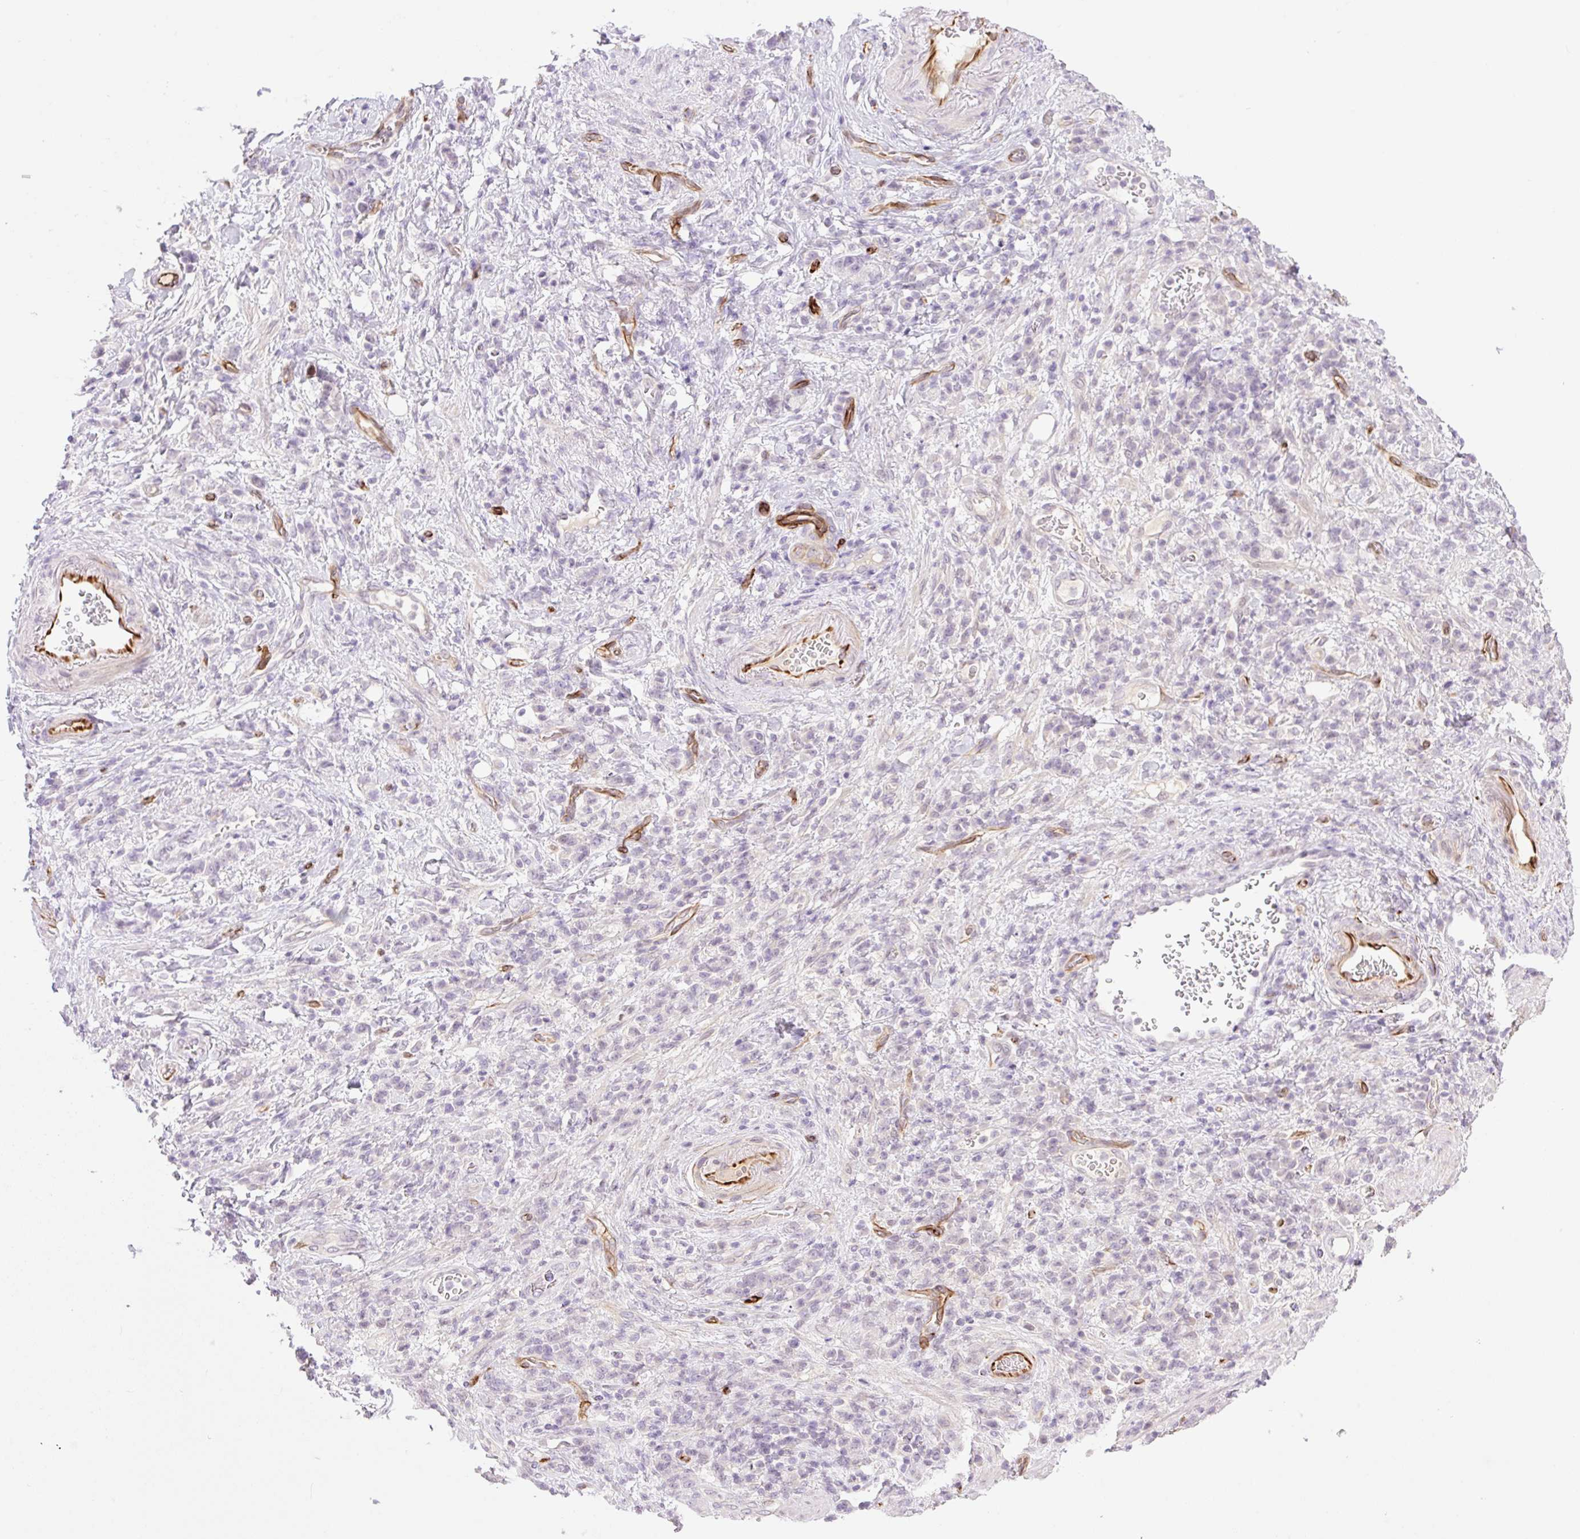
{"staining": {"intensity": "negative", "quantity": "none", "location": "none"}, "tissue": "stomach cancer", "cell_type": "Tumor cells", "image_type": "cancer", "snomed": [{"axis": "morphology", "description": "Adenocarcinoma, NOS"}, {"axis": "topography", "description": "Stomach"}], "caption": "Stomach cancer (adenocarcinoma) stained for a protein using IHC exhibits no positivity tumor cells.", "gene": "ZFYVE21", "patient": {"sex": "male", "age": 77}}